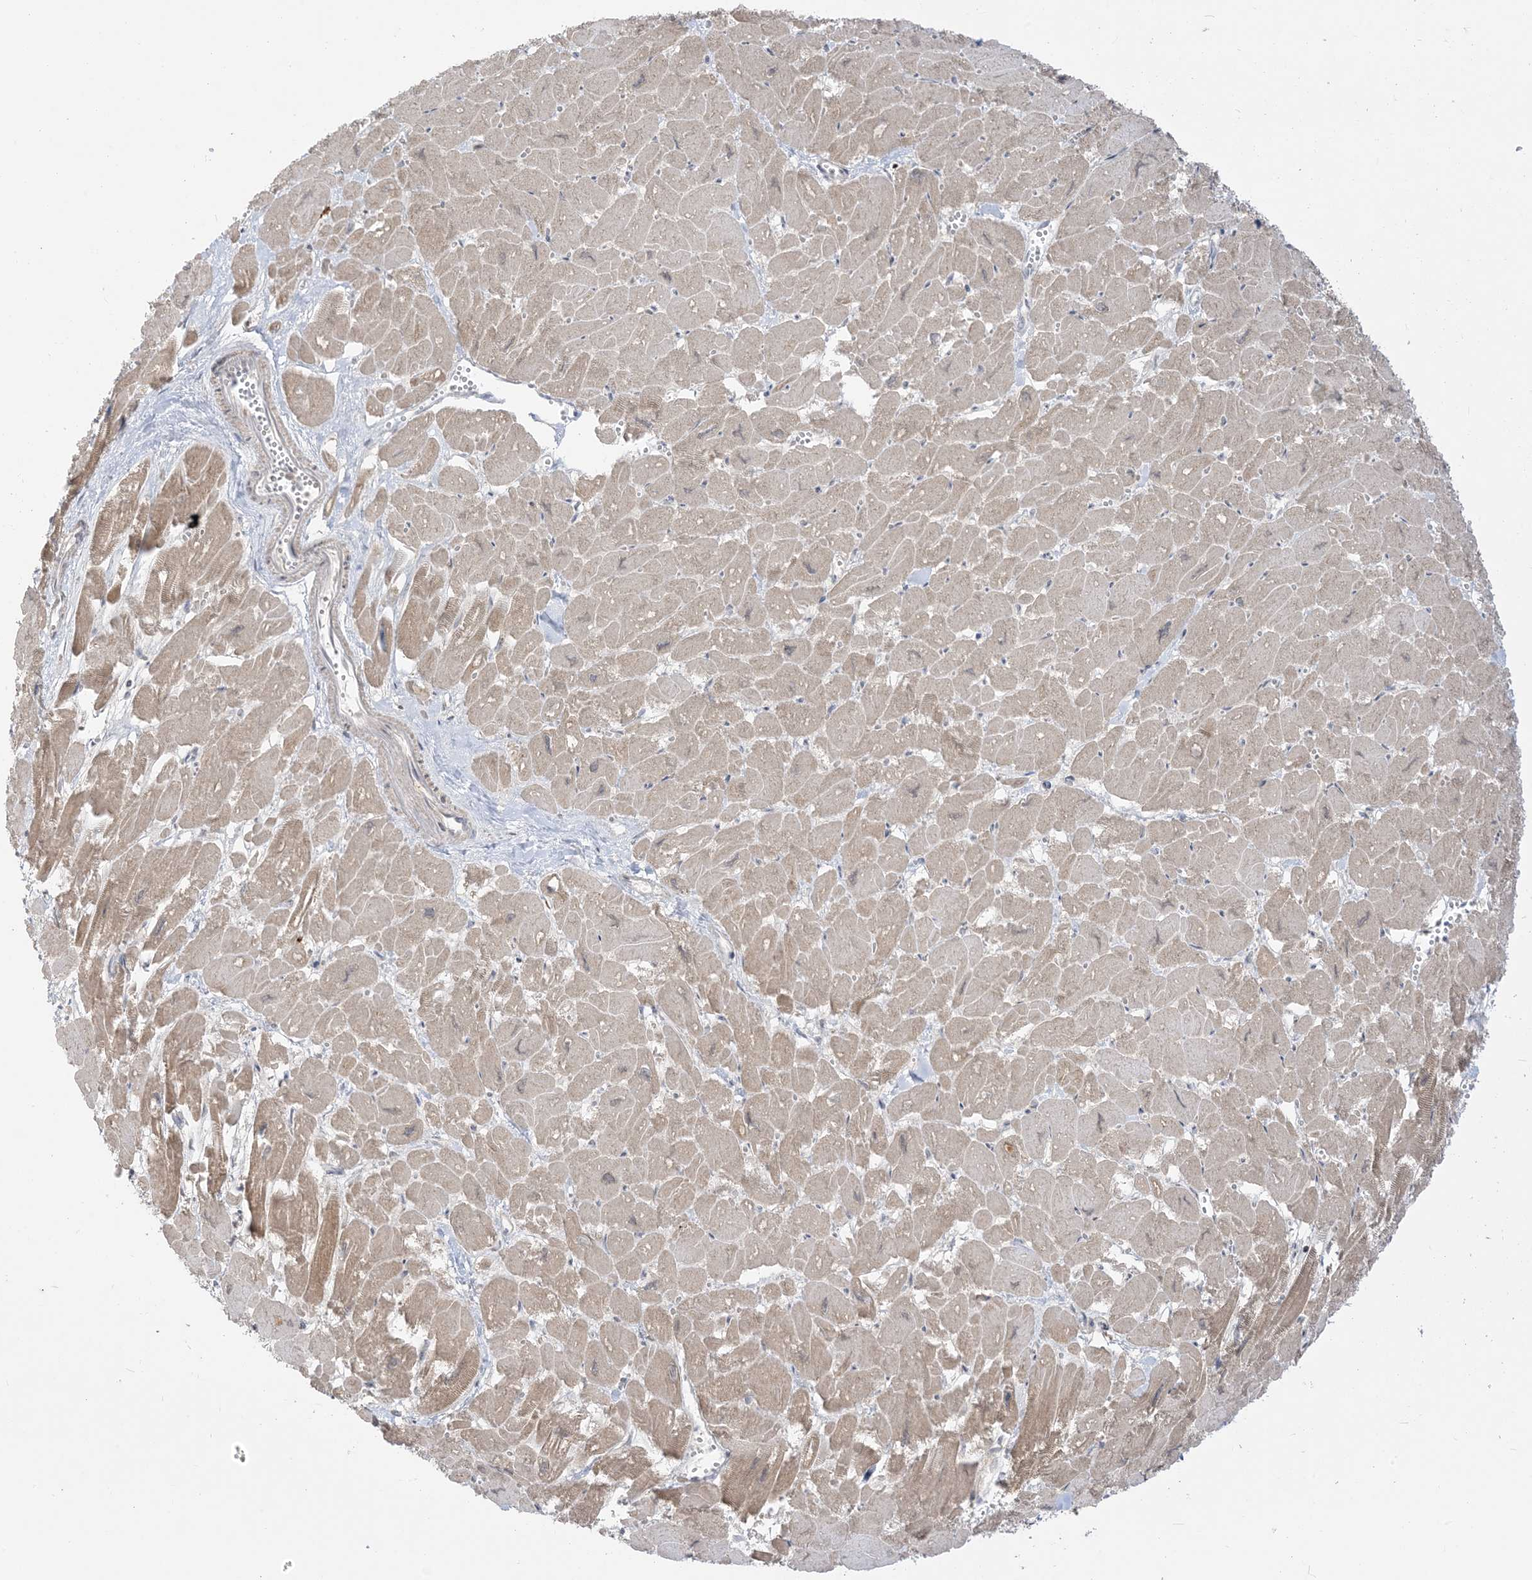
{"staining": {"intensity": "weak", "quantity": "25%-75%", "location": "cytoplasmic/membranous"}, "tissue": "heart muscle", "cell_type": "Cardiomyocytes", "image_type": "normal", "snomed": [{"axis": "morphology", "description": "Normal tissue, NOS"}, {"axis": "topography", "description": "Heart"}], "caption": "Immunohistochemical staining of normal heart muscle reveals low levels of weak cytoplasmic/membranous positivity in approximately 25%-75% of cardiomyocytes.", "gene": "KANSL3", "patient": {"sex": "male", "age": 54}}